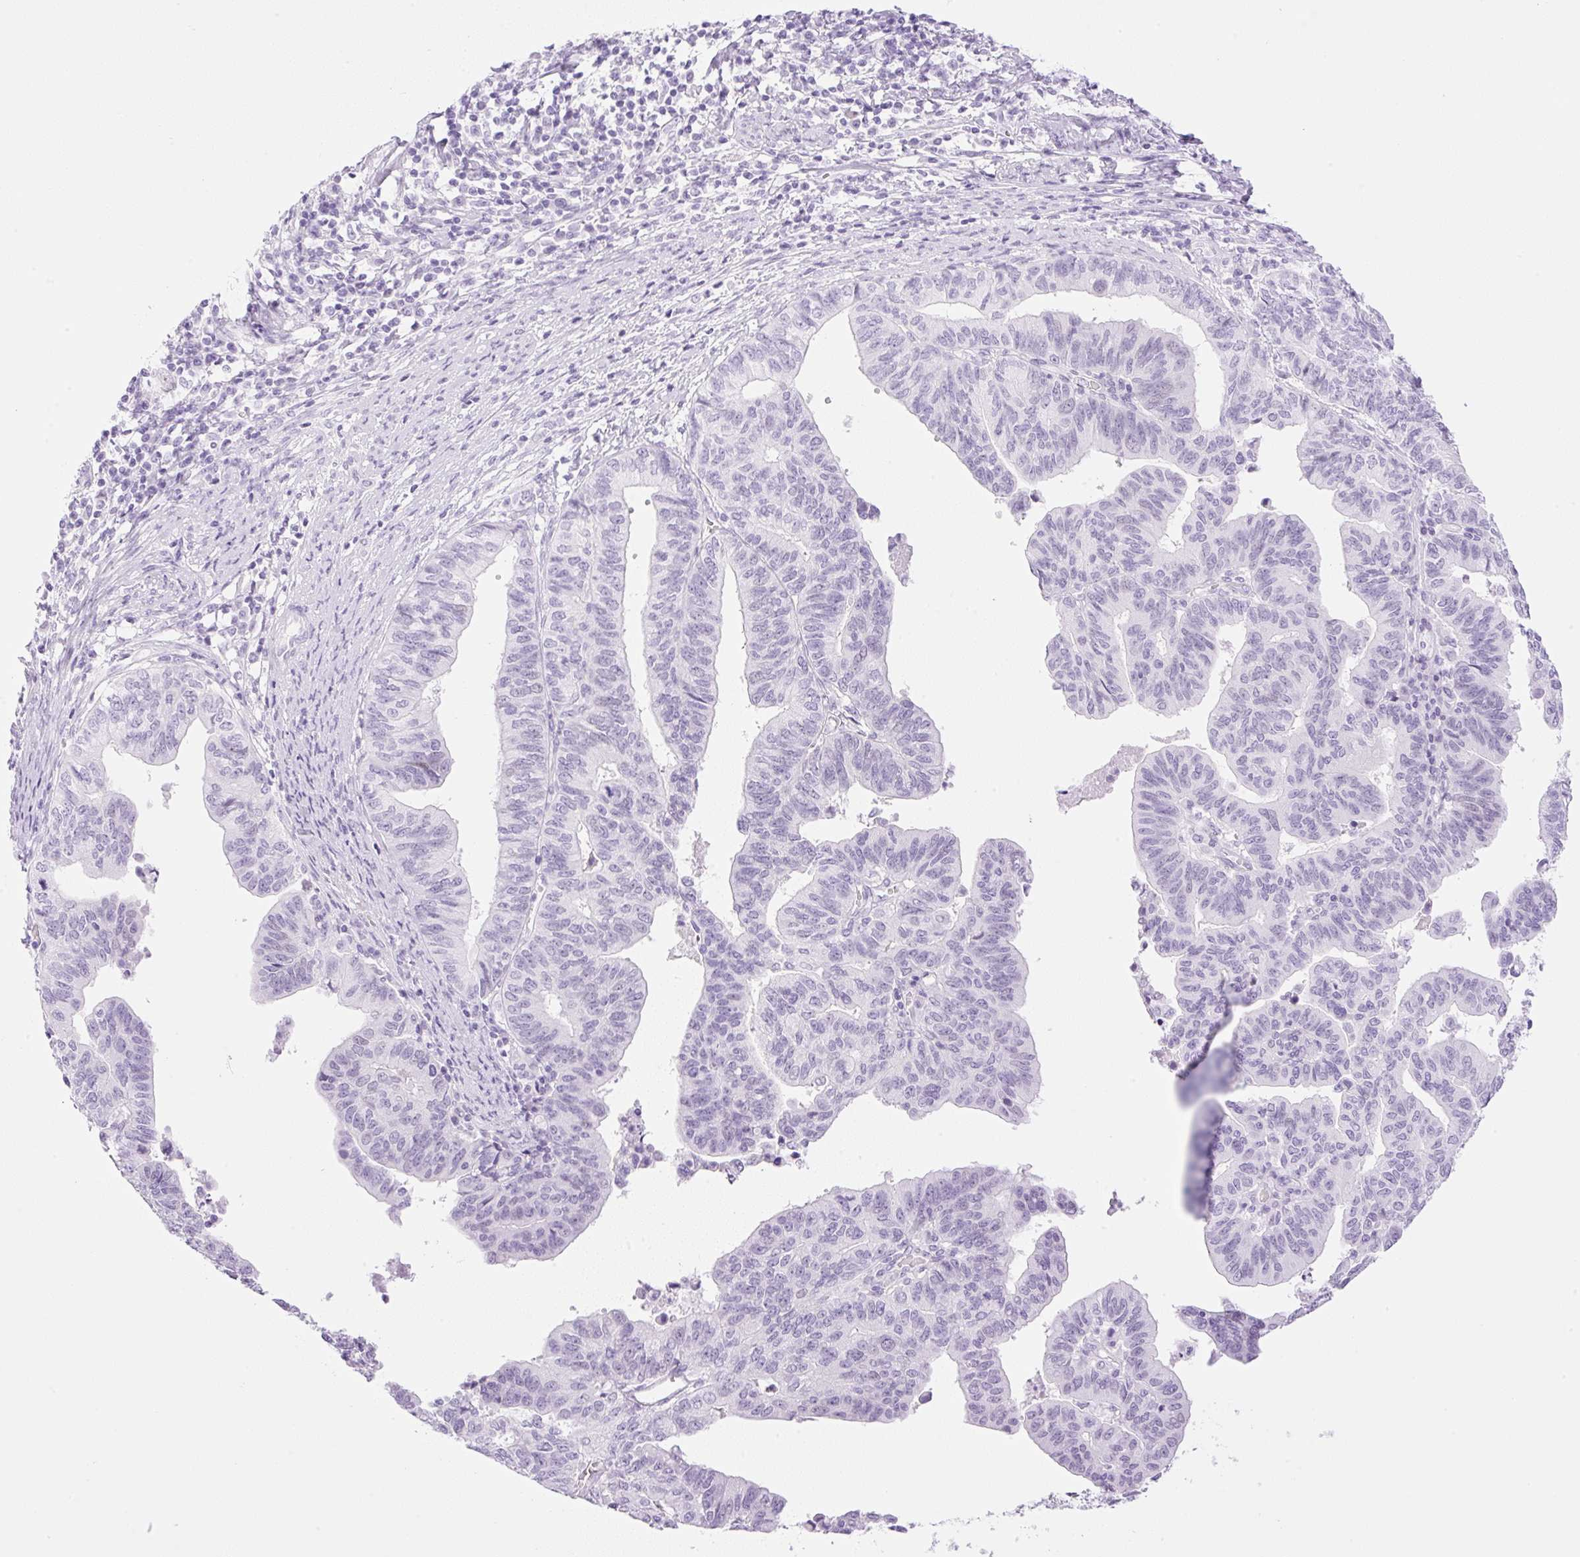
{"staining": {"intensity": "negative", "quantity": "none", "location": "none"}, "tissue": "endometrial cancer", "cell_type": "Tumor cells", "image_type": "cancer", "snomed": [{"axis": "morphology", "description": "Adenocarcinoma, NOS"}, {"axis": "topography", "description": "Endometrium"}], "caption": "DAB immunohistochemical staining of human endometrial cancer (adenocarcinoma) exhibits no significant expression in tumor cells.", "gene": "SPRR4", "patient": {"sex": "female", "age": 65}}